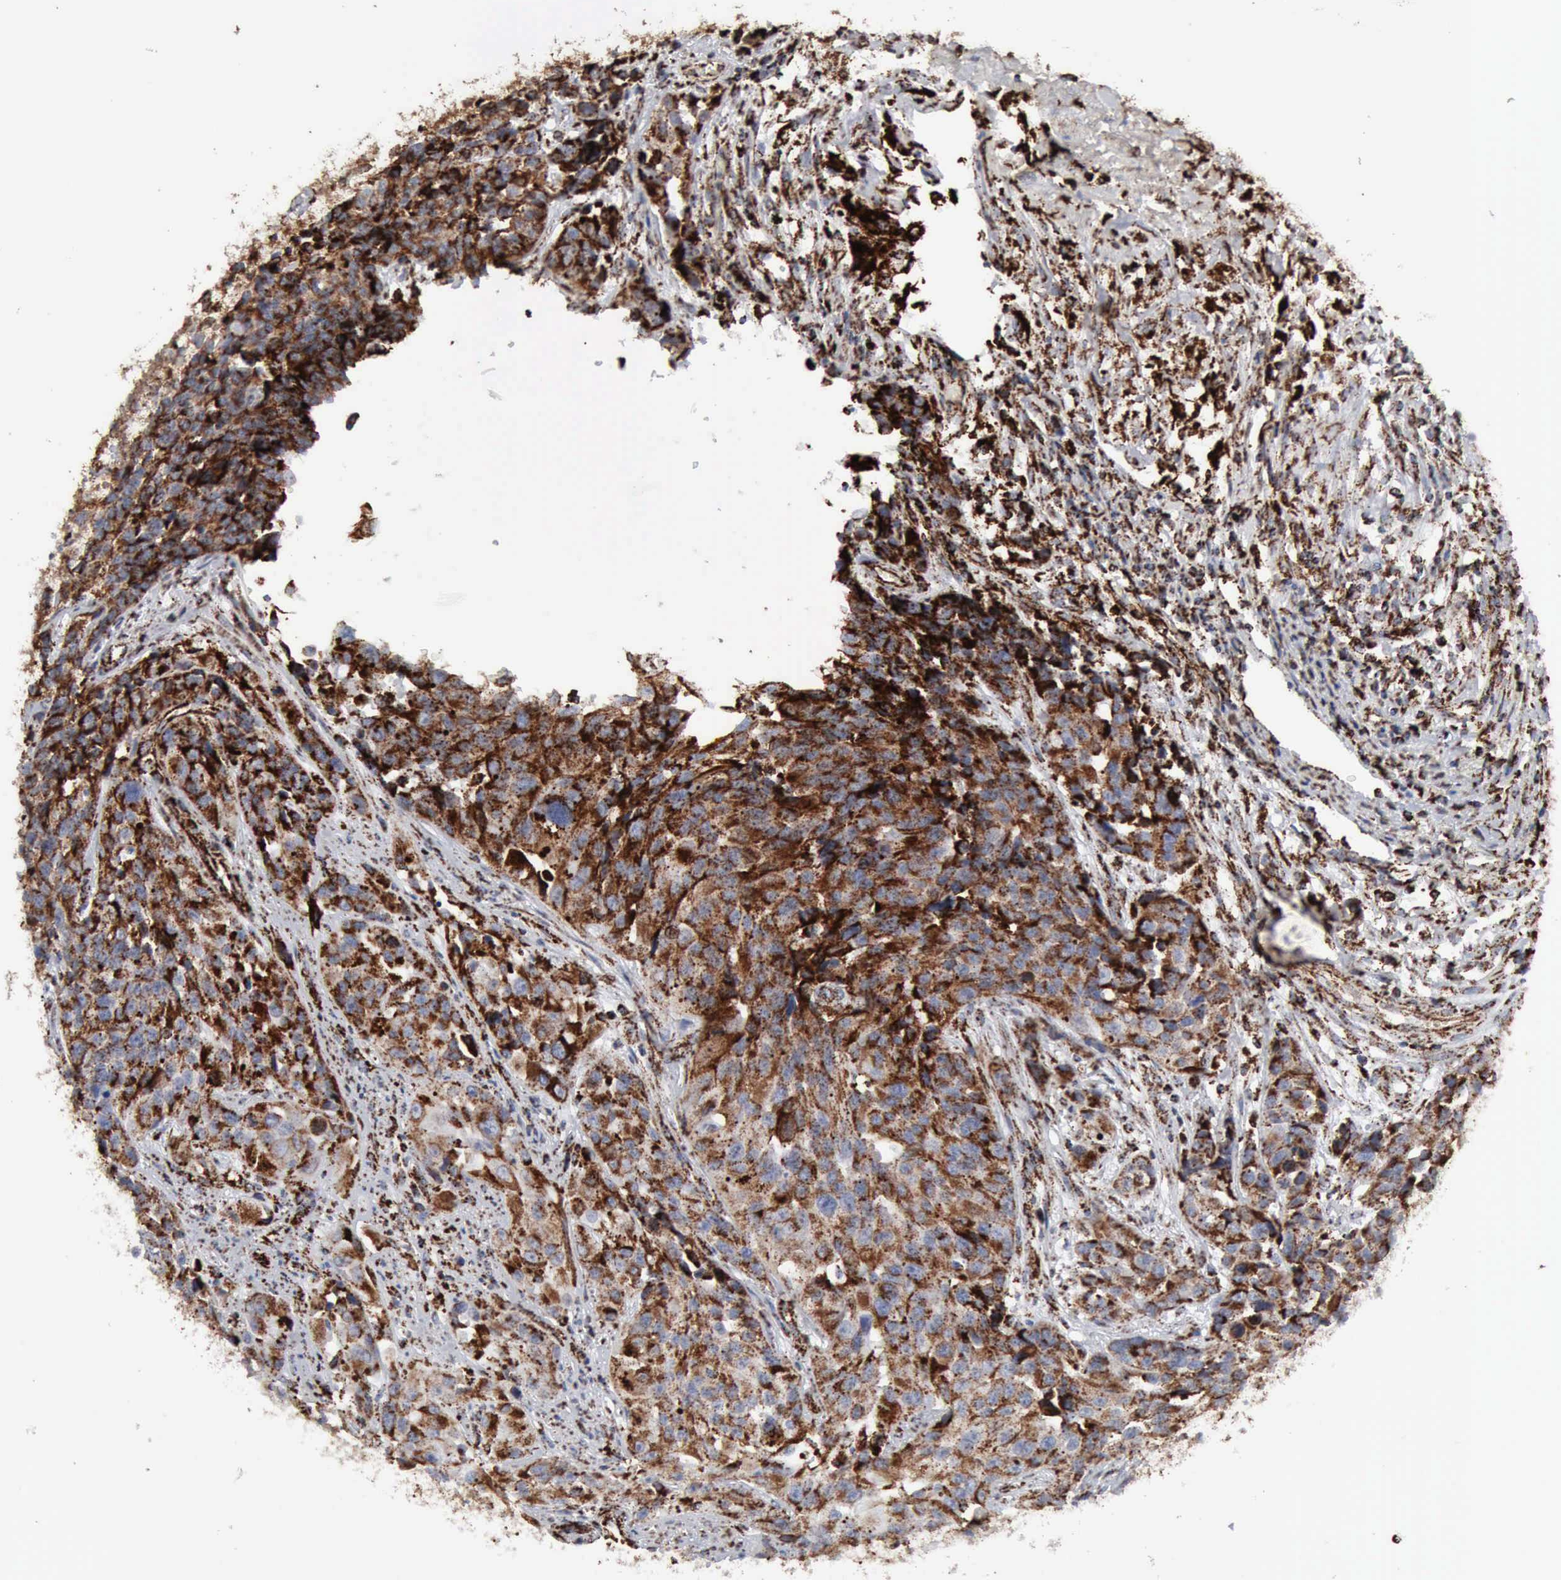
{"staining": {"intensity": "strong", "quantity": ">75%", "location": "cytoplasmic/membranous"}, "tissue": "urothelial cancer", "cell_type": "Tumor cells", "image_type": "cancer", "snomed": [{"axis": "morphology", "description": "Urothelial carcinoma, High grade"}, {"axis": "topography", "description": "Urinary bladder"}], "caption": "DAB immunohistochemical staining of human urothelial carcinoma (high-grade) demonstrates strong cytoplasmic/membranous protein staining in about >75% of tumor cells. Nuclei are stained in blue.", "gene": "ACO2", "patient": {"sex": "female", "age": 81}}